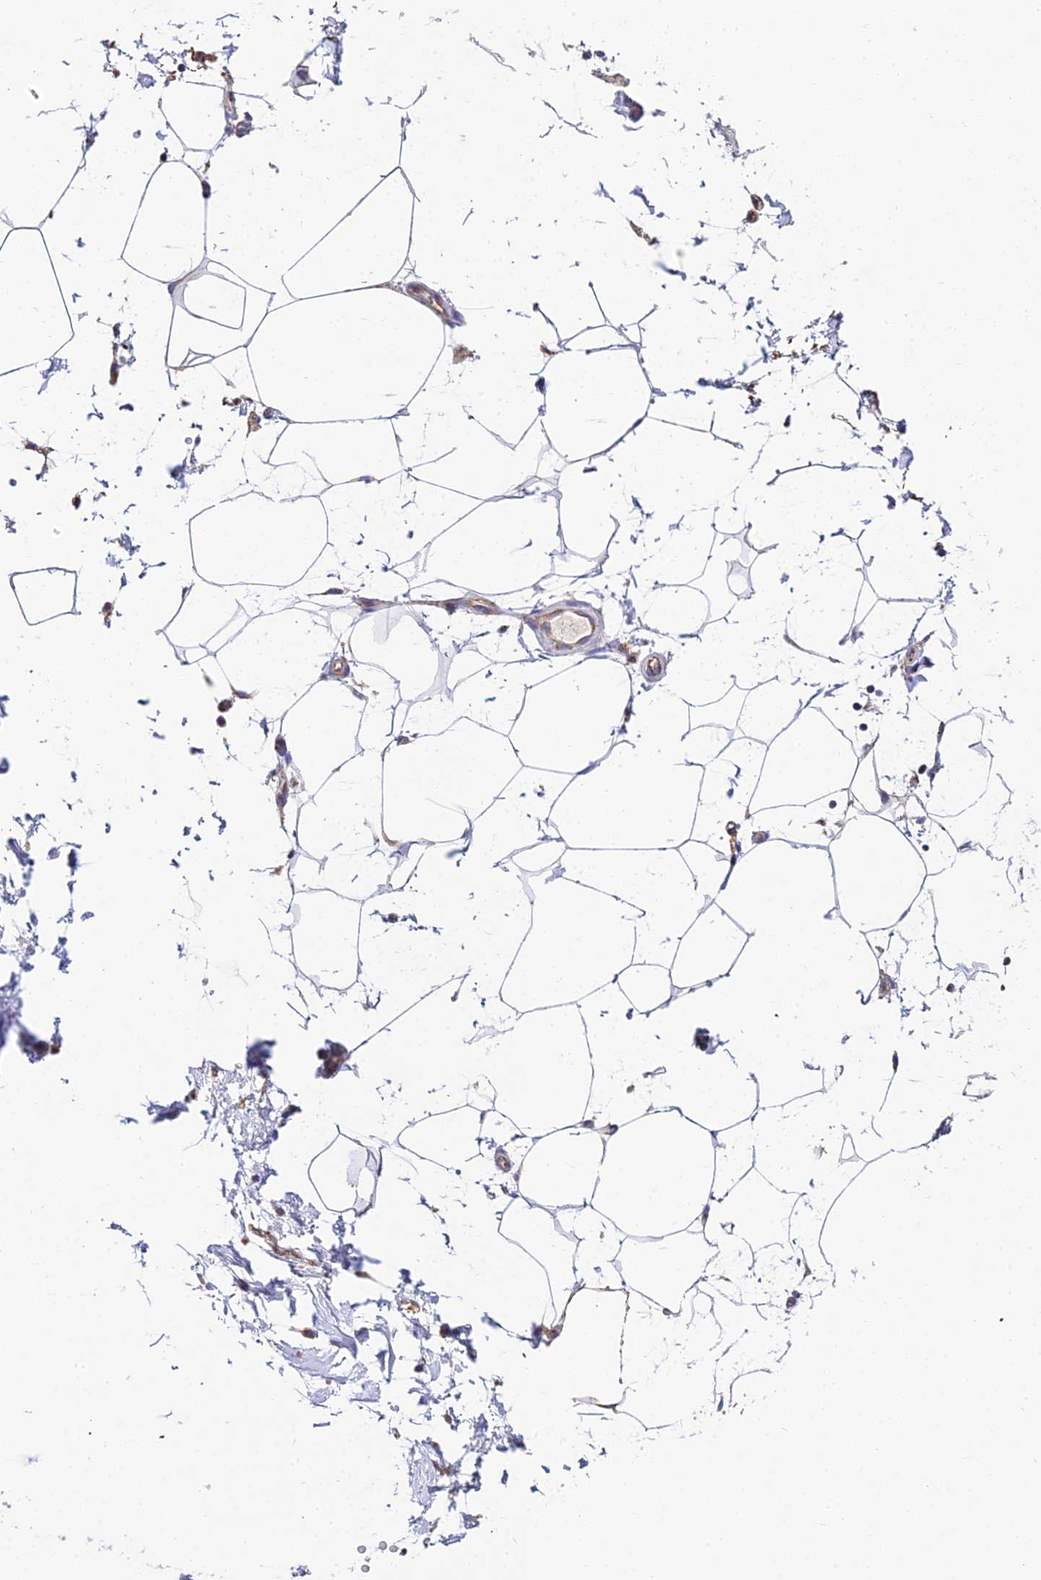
{"staining": {"intensity": "negative", "quantity": "none", "location": "none"}, "tissue": "adipose tissue", "cell_type": "Adipocytes", "image_type": "normal", "snomed": [{"axis": "morphology", "description": "Normal tissue, NOS"}, {"axis": "topography", "description": "Soft tissue"}, {"axis": "topography", "description": "Adipose tissue"}, {"axis": "topography", "description": "Vascular tissue"}, {"axis": "topography", "description": "Peripheral nerve tissue"}], "caption": "Immunohistochemistry (IHC) of benign adipose tissue shows no staining in adipocytes.", "gene": "NIPSNAP3A", "patient": {"sex": "male", "age": 74}}